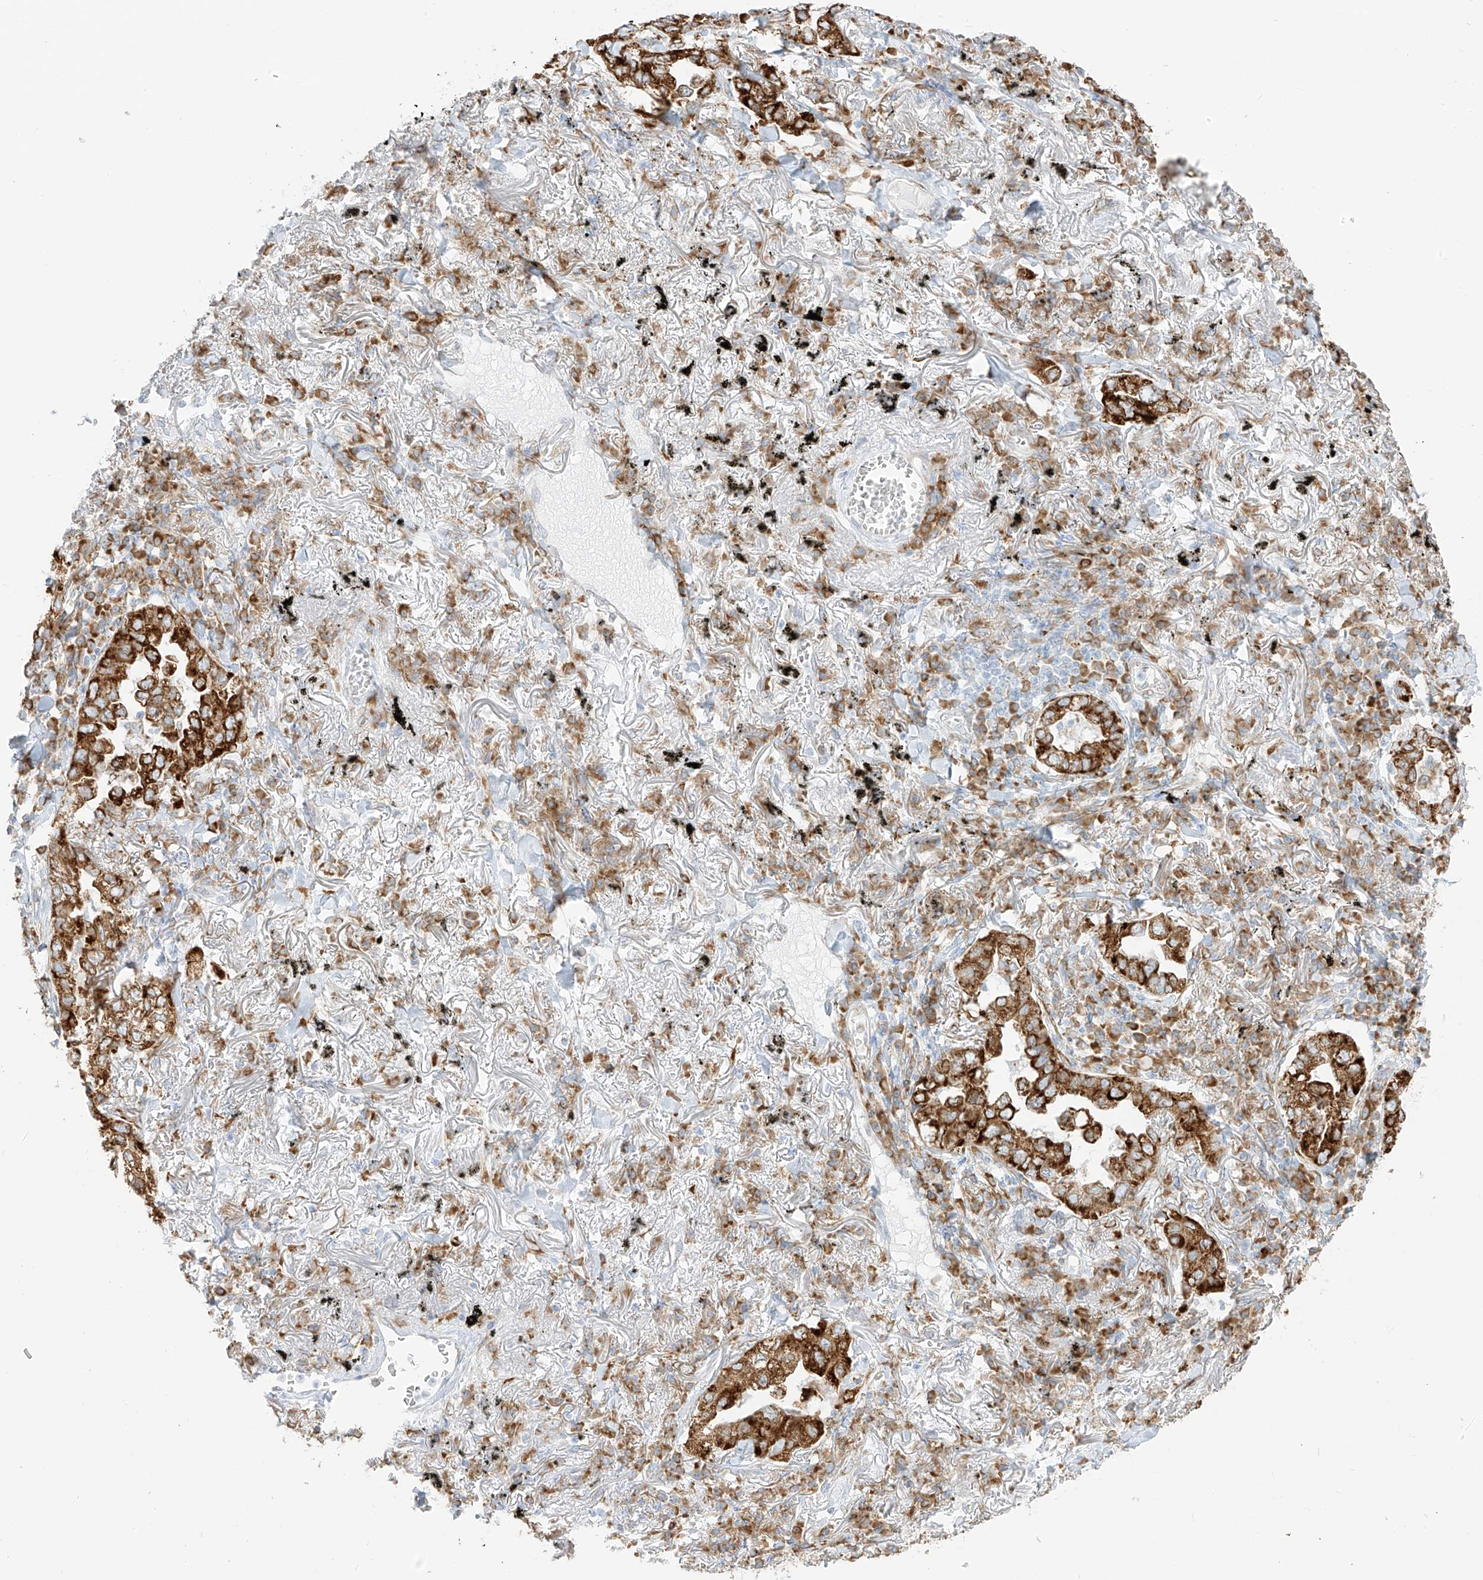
{"staining": {"intensity": "strong", "quantity": ">75%", "location": "cytoplasmic/membranous"}, "tissue": "lung cancer", "cell_type": "Tumor cells", "image_type": "cancer", "snomed": [{"axis": "morphology", "description": "Adenocarcinoma, NOS"}, {"axis": "topography", "description": "Lung"}], "caption": "Strong cytoplasmic/membranous protein staining is present in approximately >75% of tumor cells in lung cancer. (Stains: DAB (3,3'-diaminobenzidine) in brown, nuclei in blue, Microscopy: brightfield microscopy at high magnification).", "gene": "LRRC59", "patient": {"sex": "male", "age": 65}}